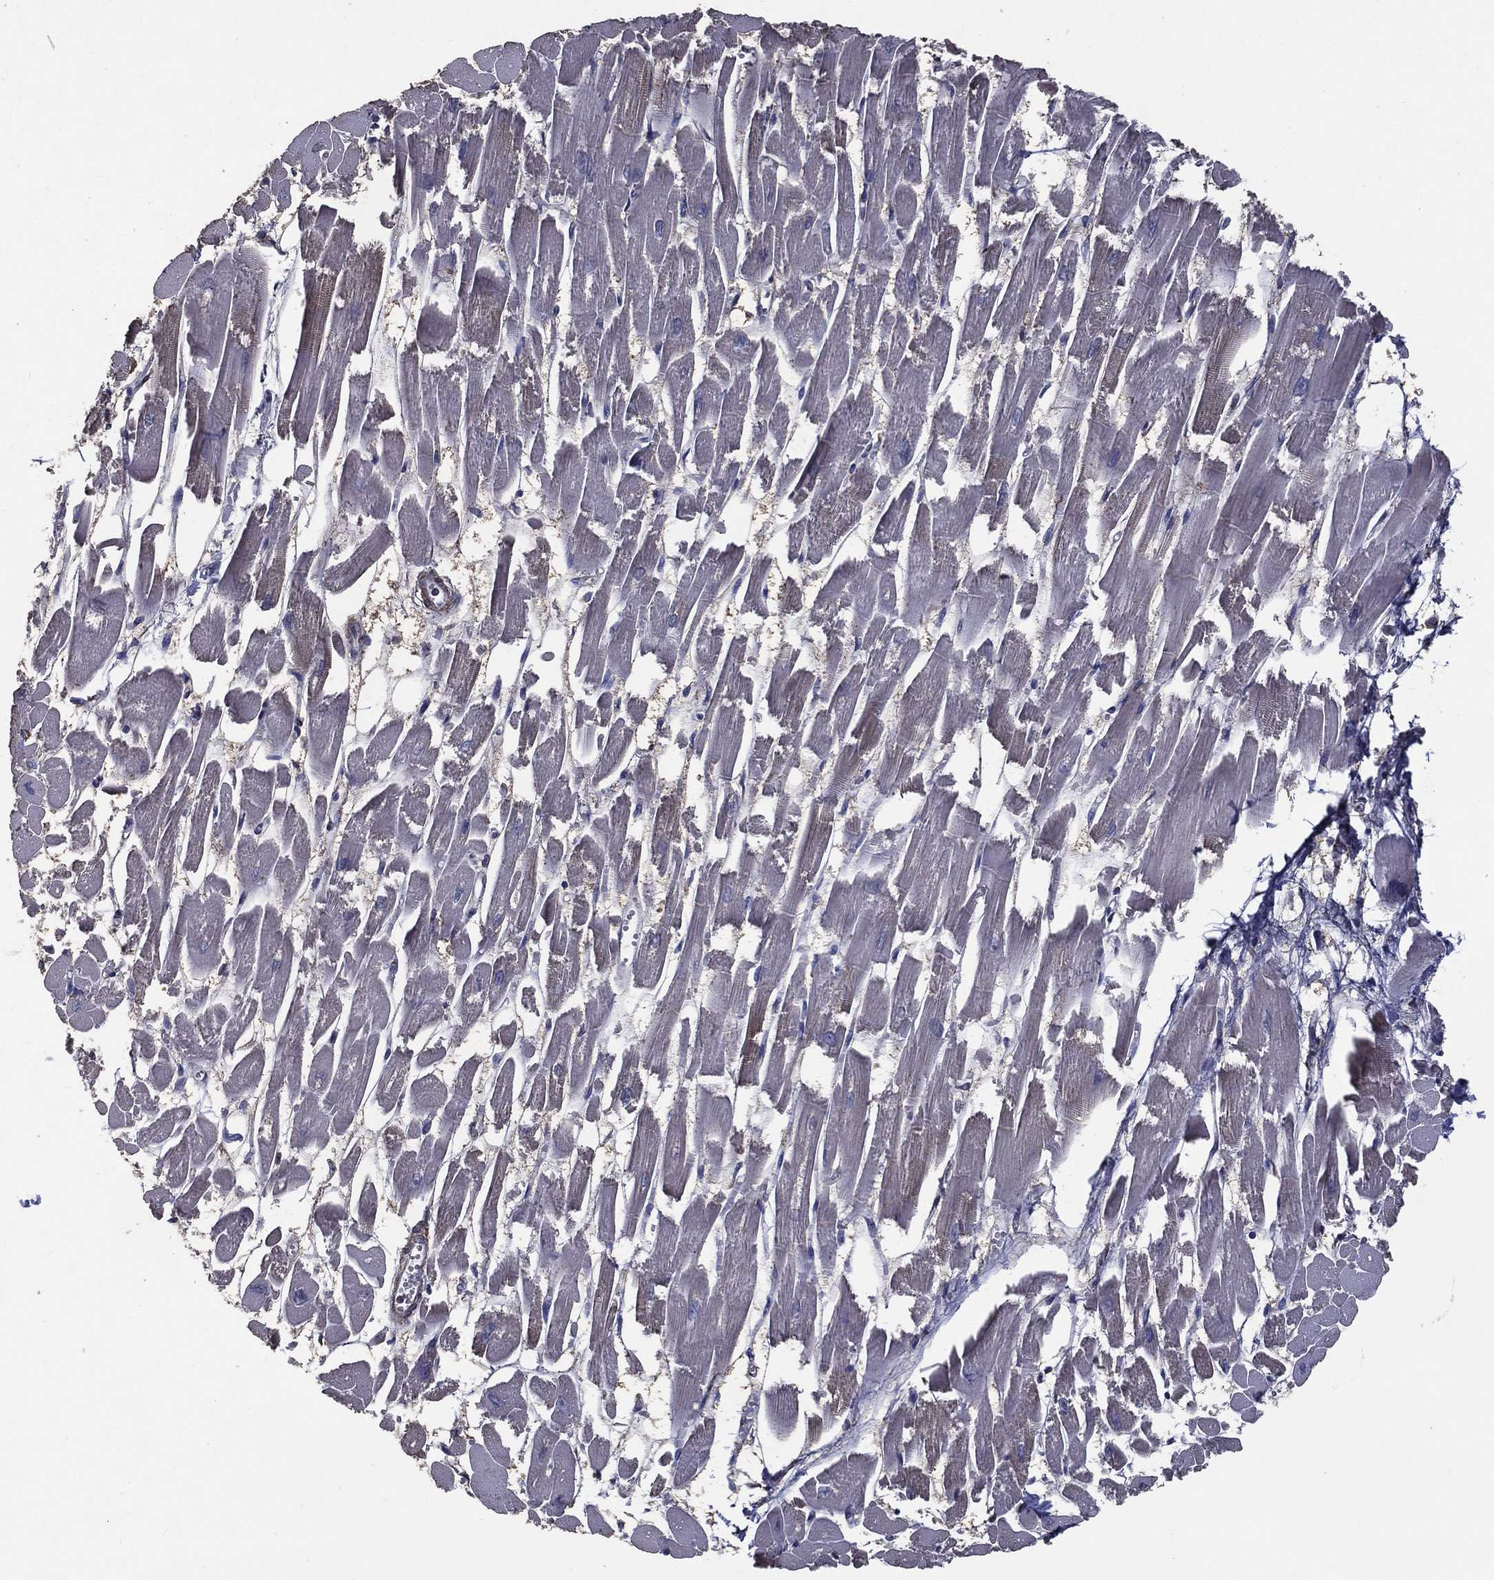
{"staining": {"intensity": "negative", "quantity": "none", "location": "none"}, "tissue": "heart muscle", "cell_type": "Cardiomyocytes", "image_type": "normal", "snomed": [{"axis": "morphology", "description": "Normal tissue, NOS"}, {"axis": "topography", "description": "Heart"}], "caption": "Human heart muscle stained for a protein using IHC demonstrates no staining in cardiomyocytes.", "gene": "GPR183", "patient": {"sex": "female", "age": 52}}